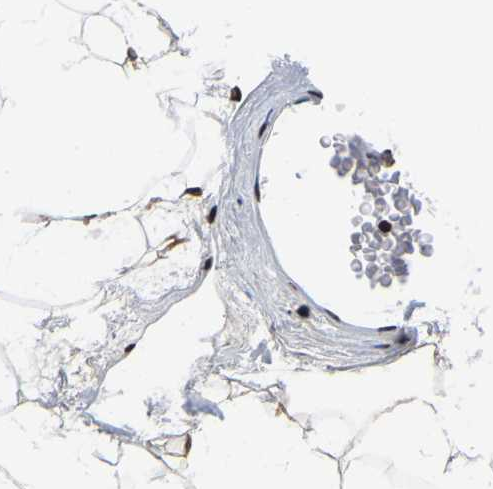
{"staining": {"intensity": "moderate", "quantity": ">75%", "location": "cytoplasmic/membranous,nuclear"}, "tissue": "adipose tissue", "cell_type": "Adipocytes", "image_type": "normal", "snomed": [{"axis": "morphology", "description": "Normal tissue, NOS"}, {"axis": "topography", "description": "Breast"}, {"axis": "topography", "description": "Soft tissue"}], "caption": "Immunohistochemistry (DAB (3,3'-diaminobenzidine)) staining of benign human adipose tissue displays moderate cytoplasmic/membranous,nuclear protein positivity in about >75% of adipocytes.", "gene": "LRRC61", "patient": {"sex": "female", "age": 75}}